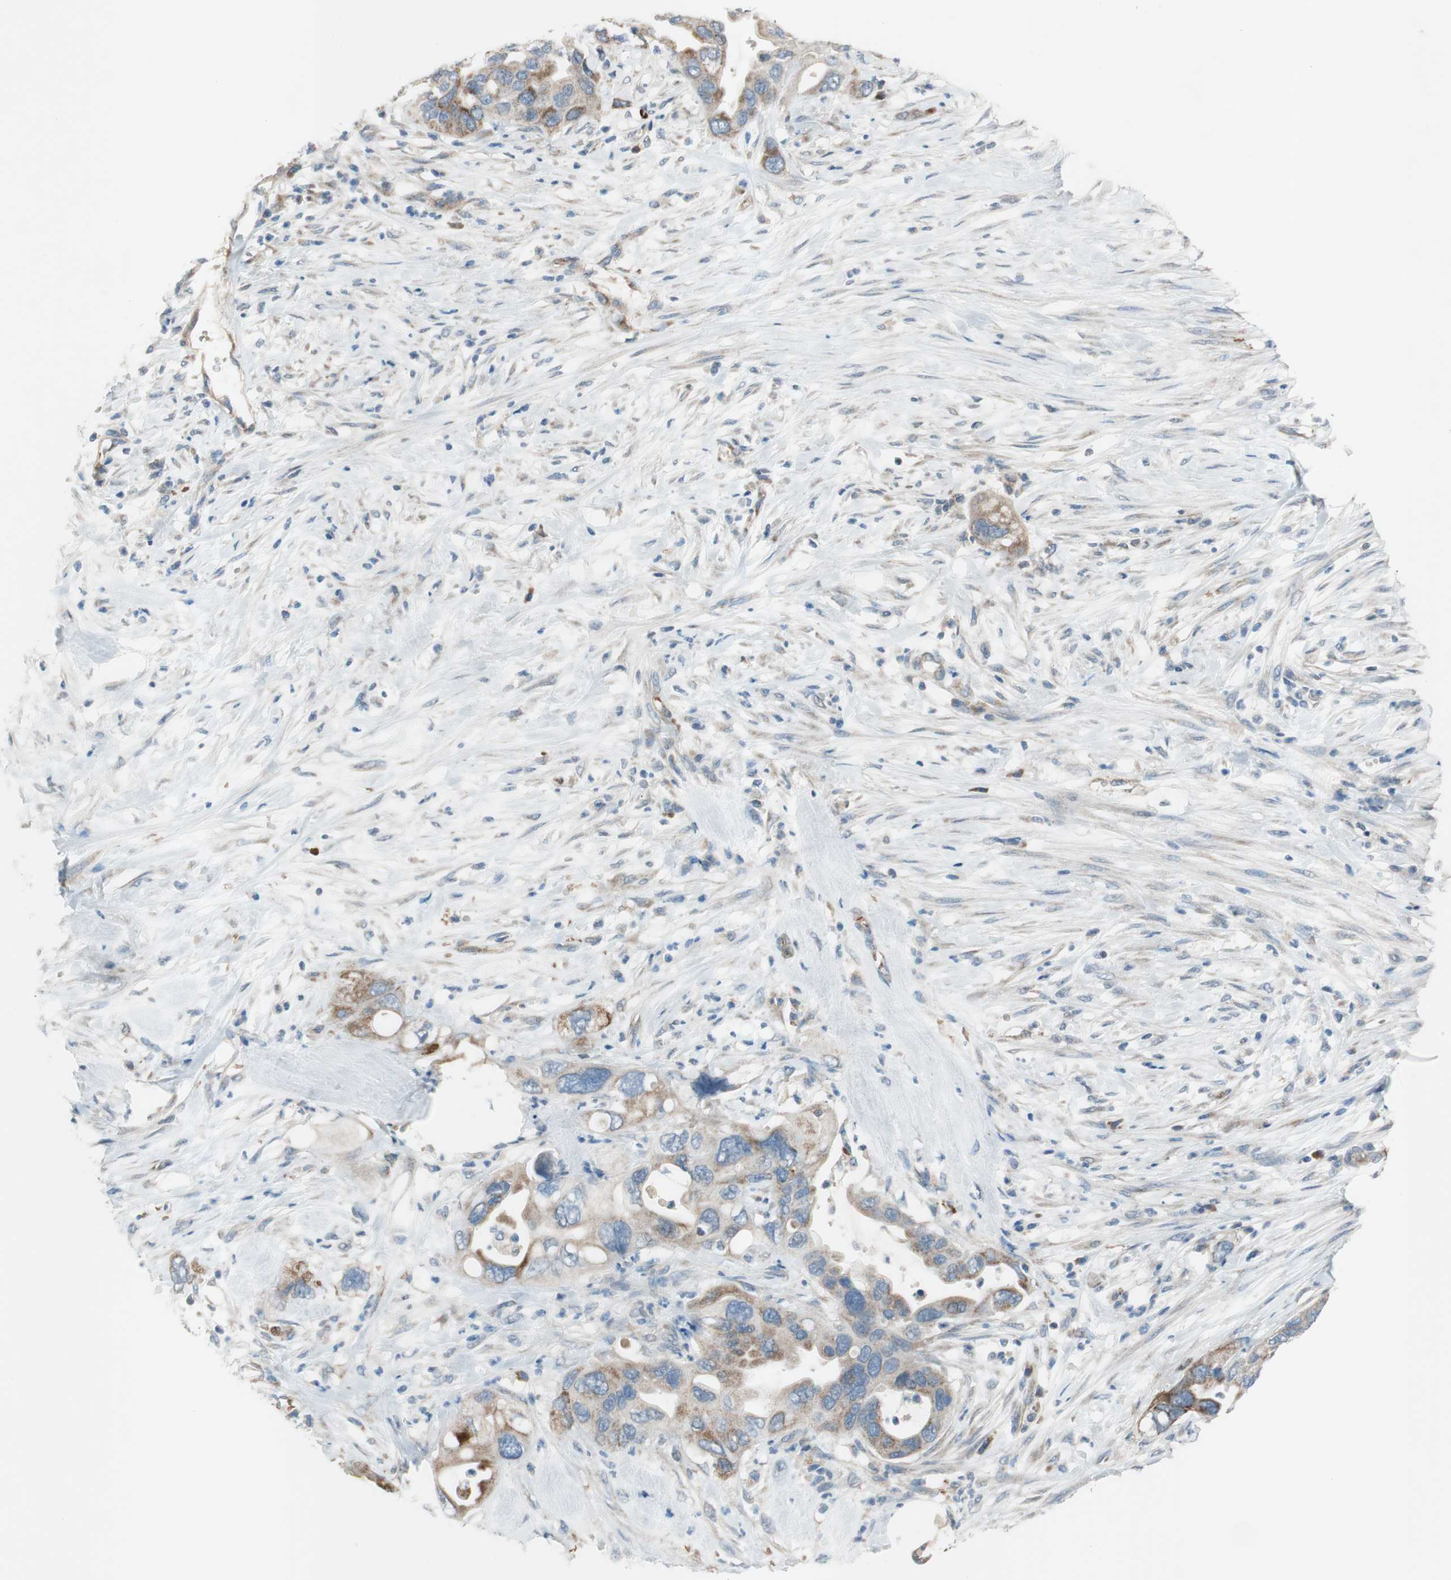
{"staining": {"intensity": "moderate", "quantity": "25%-75%", "location": "cytoplasmic/membranous"}, "tissue": "pancreatic cancer", "cell_type": "Tumor cells", "image_type": "cancer", "snomed": [{"axis": "morphology", "description": "Adenocarcinoma, NOS"}, {"axis": "topography", "description": "Pancreas"}], "caption": "A medium amount of moderate cytoplasmic/membranous staining is present in about 25%-75% of tumor cells in pancreatic cancer tissue. The staining was performed using DAB (3,3'-diaminobenzidine), with brown indicating positive protein expression. Nuclei are stained blue with hematoxylin.", "gene": "GYPC", "patient": {"sex": "female", "age": 71}}